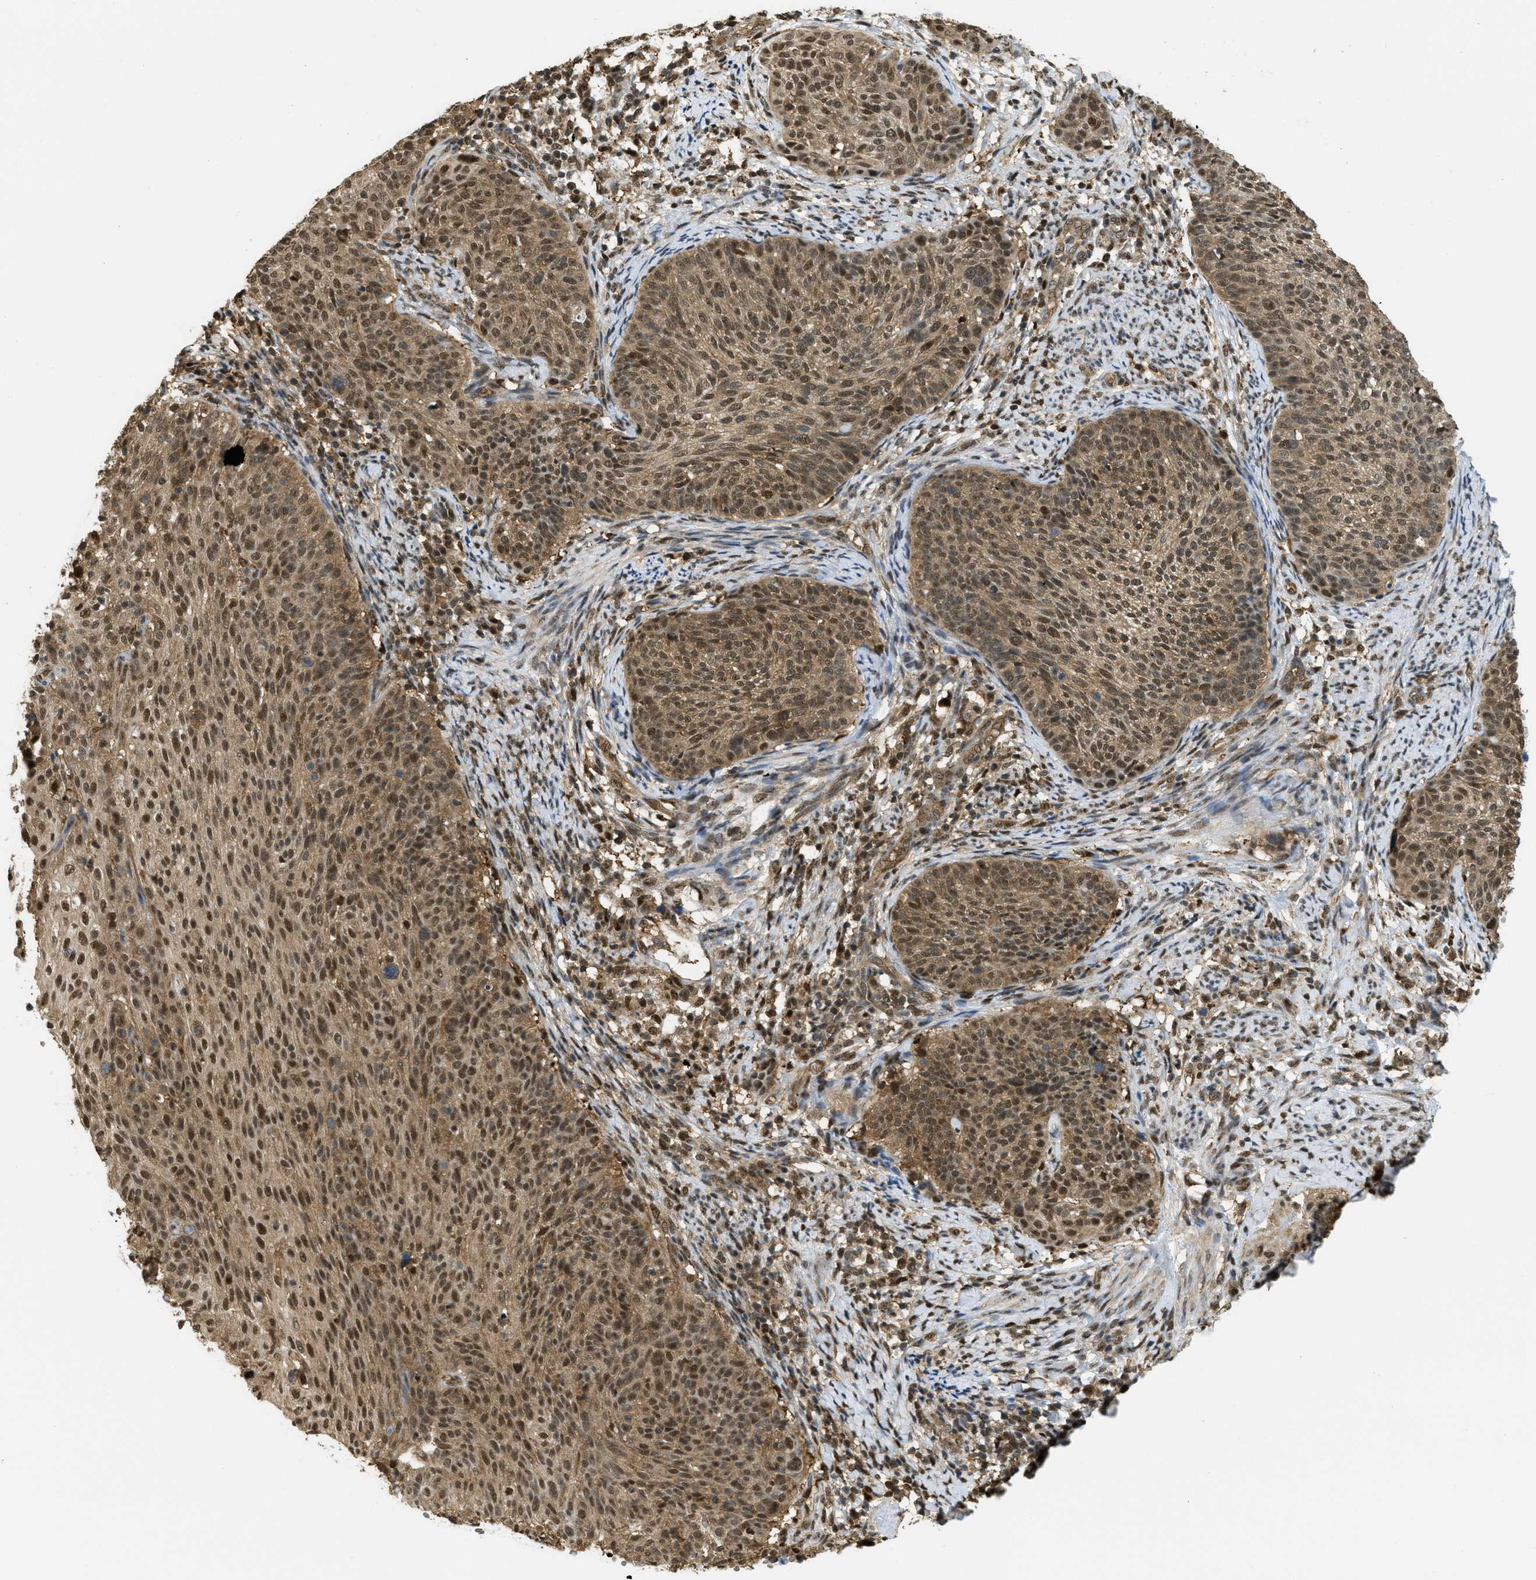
{"staining": {"intensity": "moderate", "quantity": ">75%", "location": "cytoplasmic/membranous,nuclear"}, "tissue": "cervical cancer", "cell_type": "Tumor cells", "image_type": "cancer", "snomed": [{"axis": "morphology", "description": "Squamous cell carcinoma, NOS"}, {"axis": "topography", "description": "Cervix"}], "caption": "Squamous cell carcinoma (cervical) stained with DAB (3,3'-diaminobenzidine) immunohistochemistry (IHC) exhibits medium levels of moderate cytoplasmic/membranous and nuclear staining in approximately >75% of tumor cells.", "gene": "PSMC5", "patient": {"sex": "female", "age": 70}}